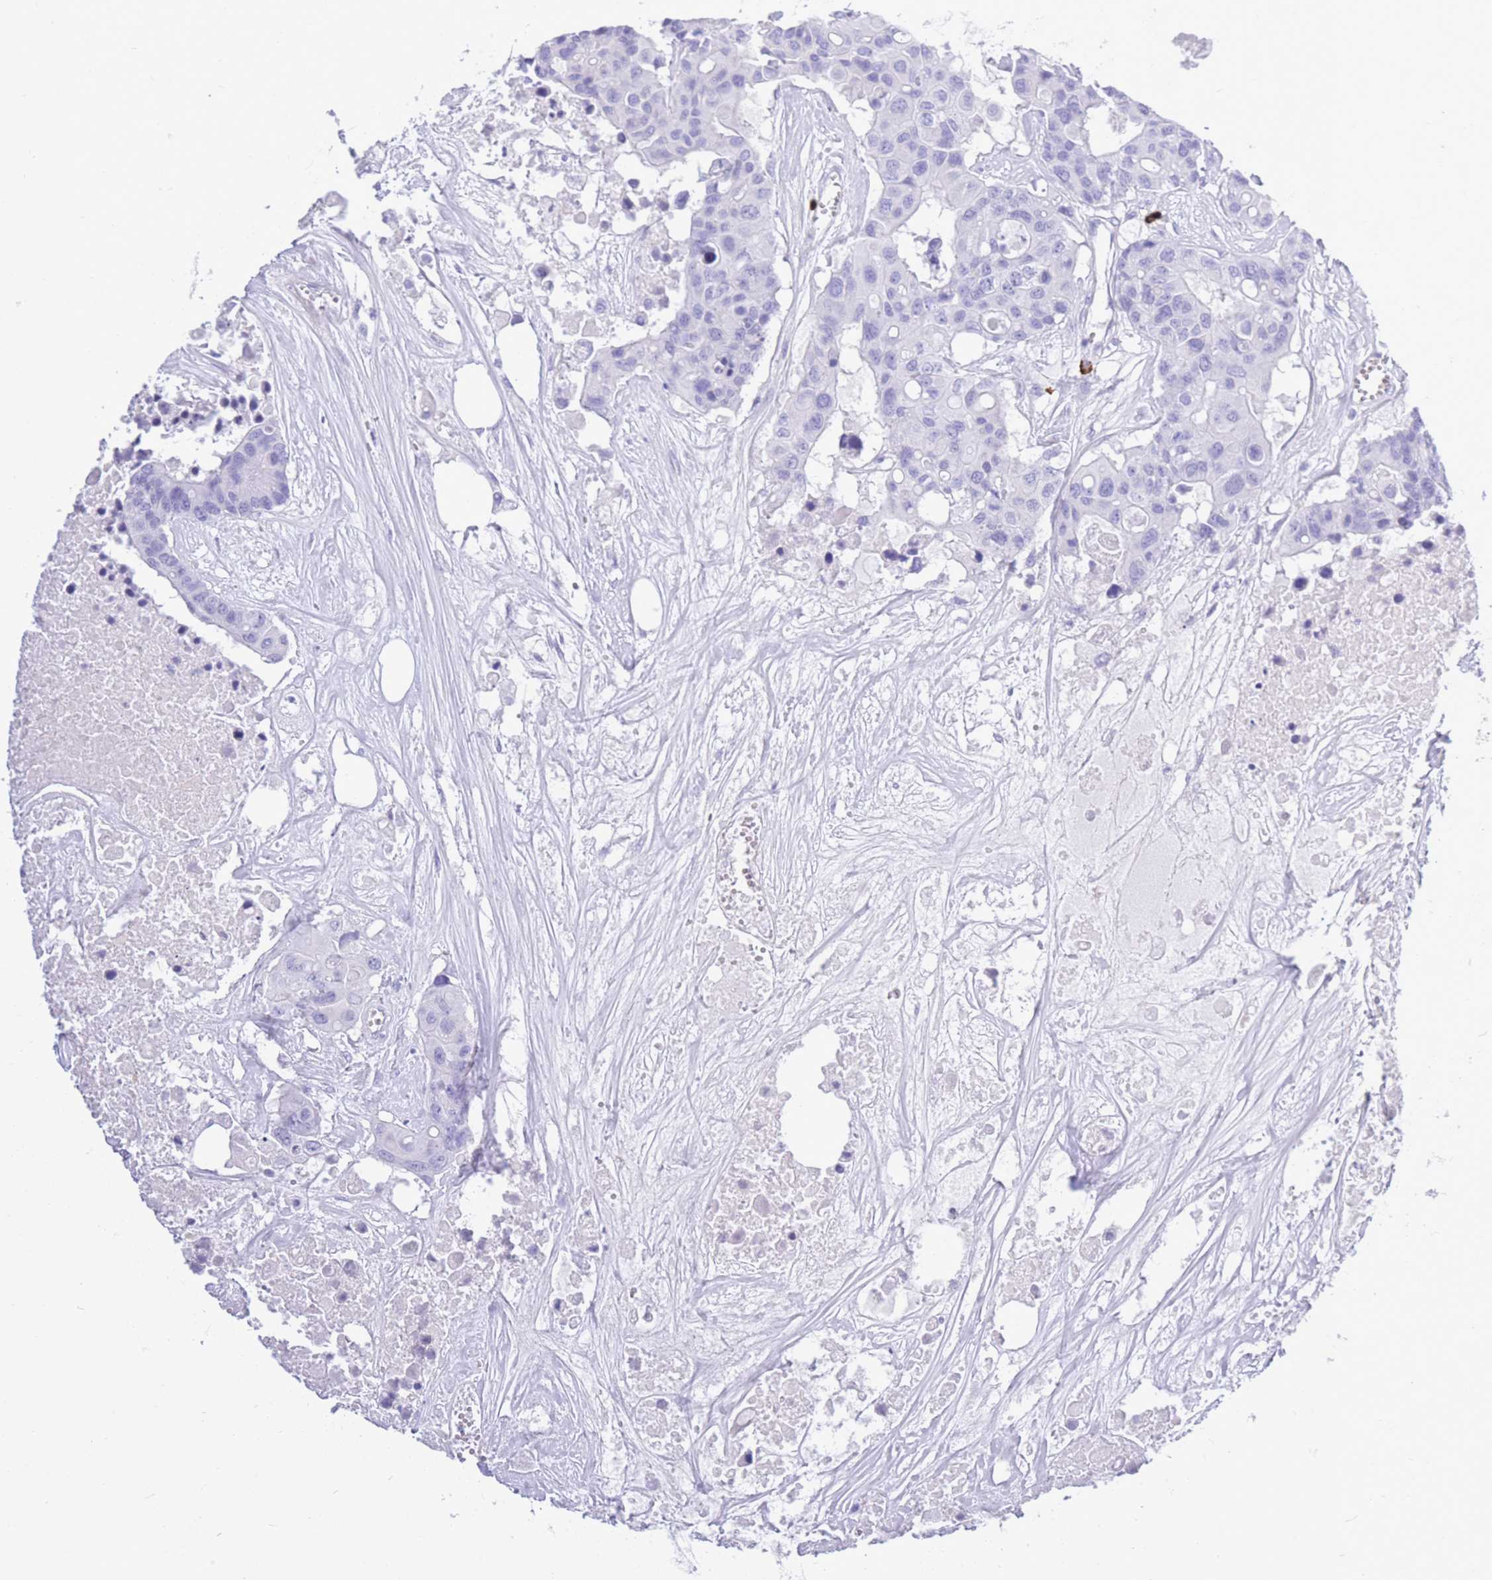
{"staining": {"intensity": "negative", "quantity": "none", "location": "none"}, "tissue": "colorectal cancer", "cell_type": "Tumor cells", "image_type": "cancer", "snomed": [{"axis": "morphology", "description": "Adenocarcinoma, NOS"}, {"axis": "topography", "description": "Colon"}], "caption": "Immunohistochemistry (IHC) micrograph of adenocarcinoma (colorectal) stained for a protein (brown), which displays no expression in tumor cells.", "gene": "ZFP62", "patient": {"sex": "male", "age": 77}}